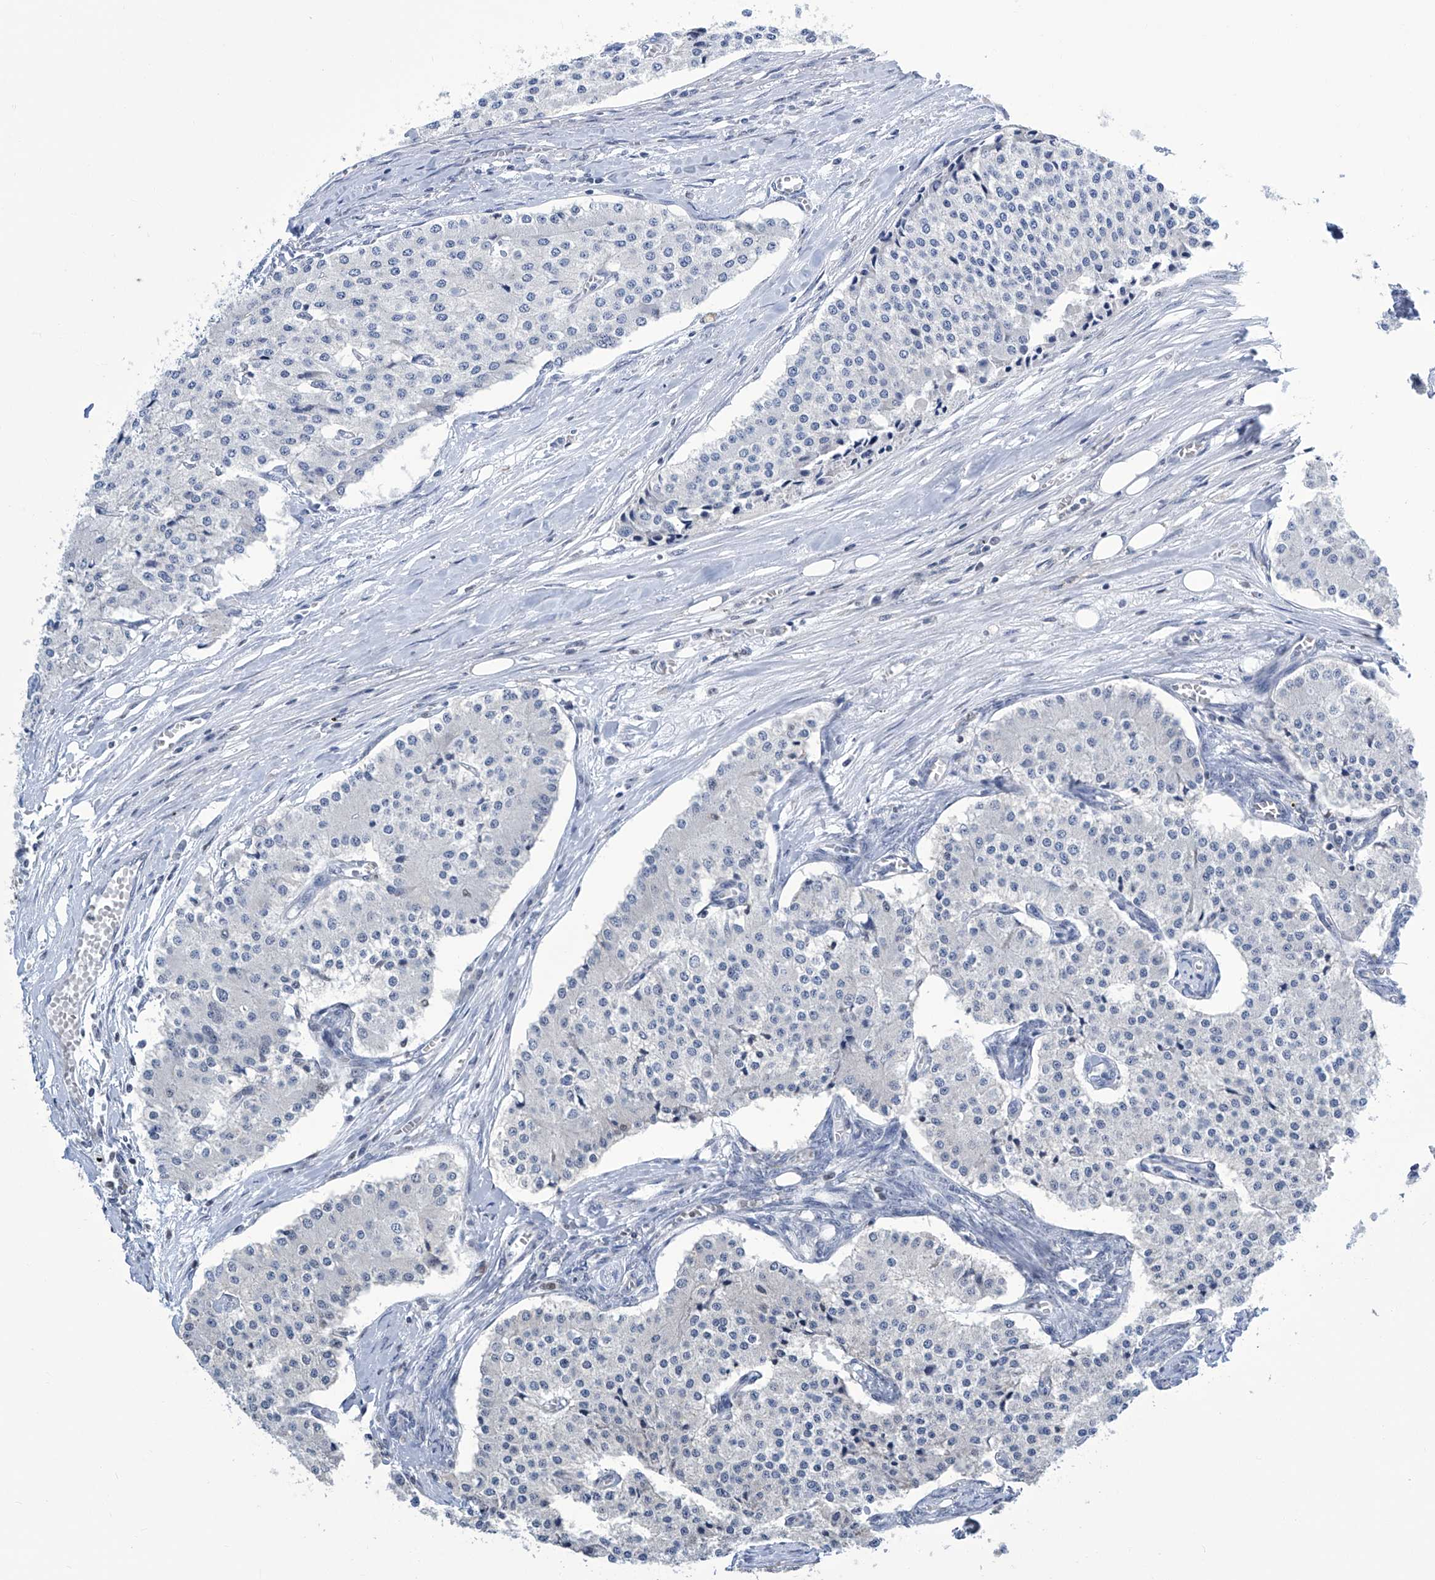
{"staining": {"intensity": "negative", "quantity": "none", "location": "none"}, "tissue": "carcinoid", "cell_type": "Tumor cells", "image_type": "cancer", "snomed": [{"axis": "morphology", "description": "Carcinoid, malignant, NOS"}, {"axis": "topography", "description": "Colon"}], "caption": "Immunohistochemical staining of carcinoid exhibits no significant positivity in tumor cells. (DAB immunohistochemistry (IHC) with hematoxylin counter stain).", "gene": "SREBF2", "patient": {"sex": "female", "age": 52}}